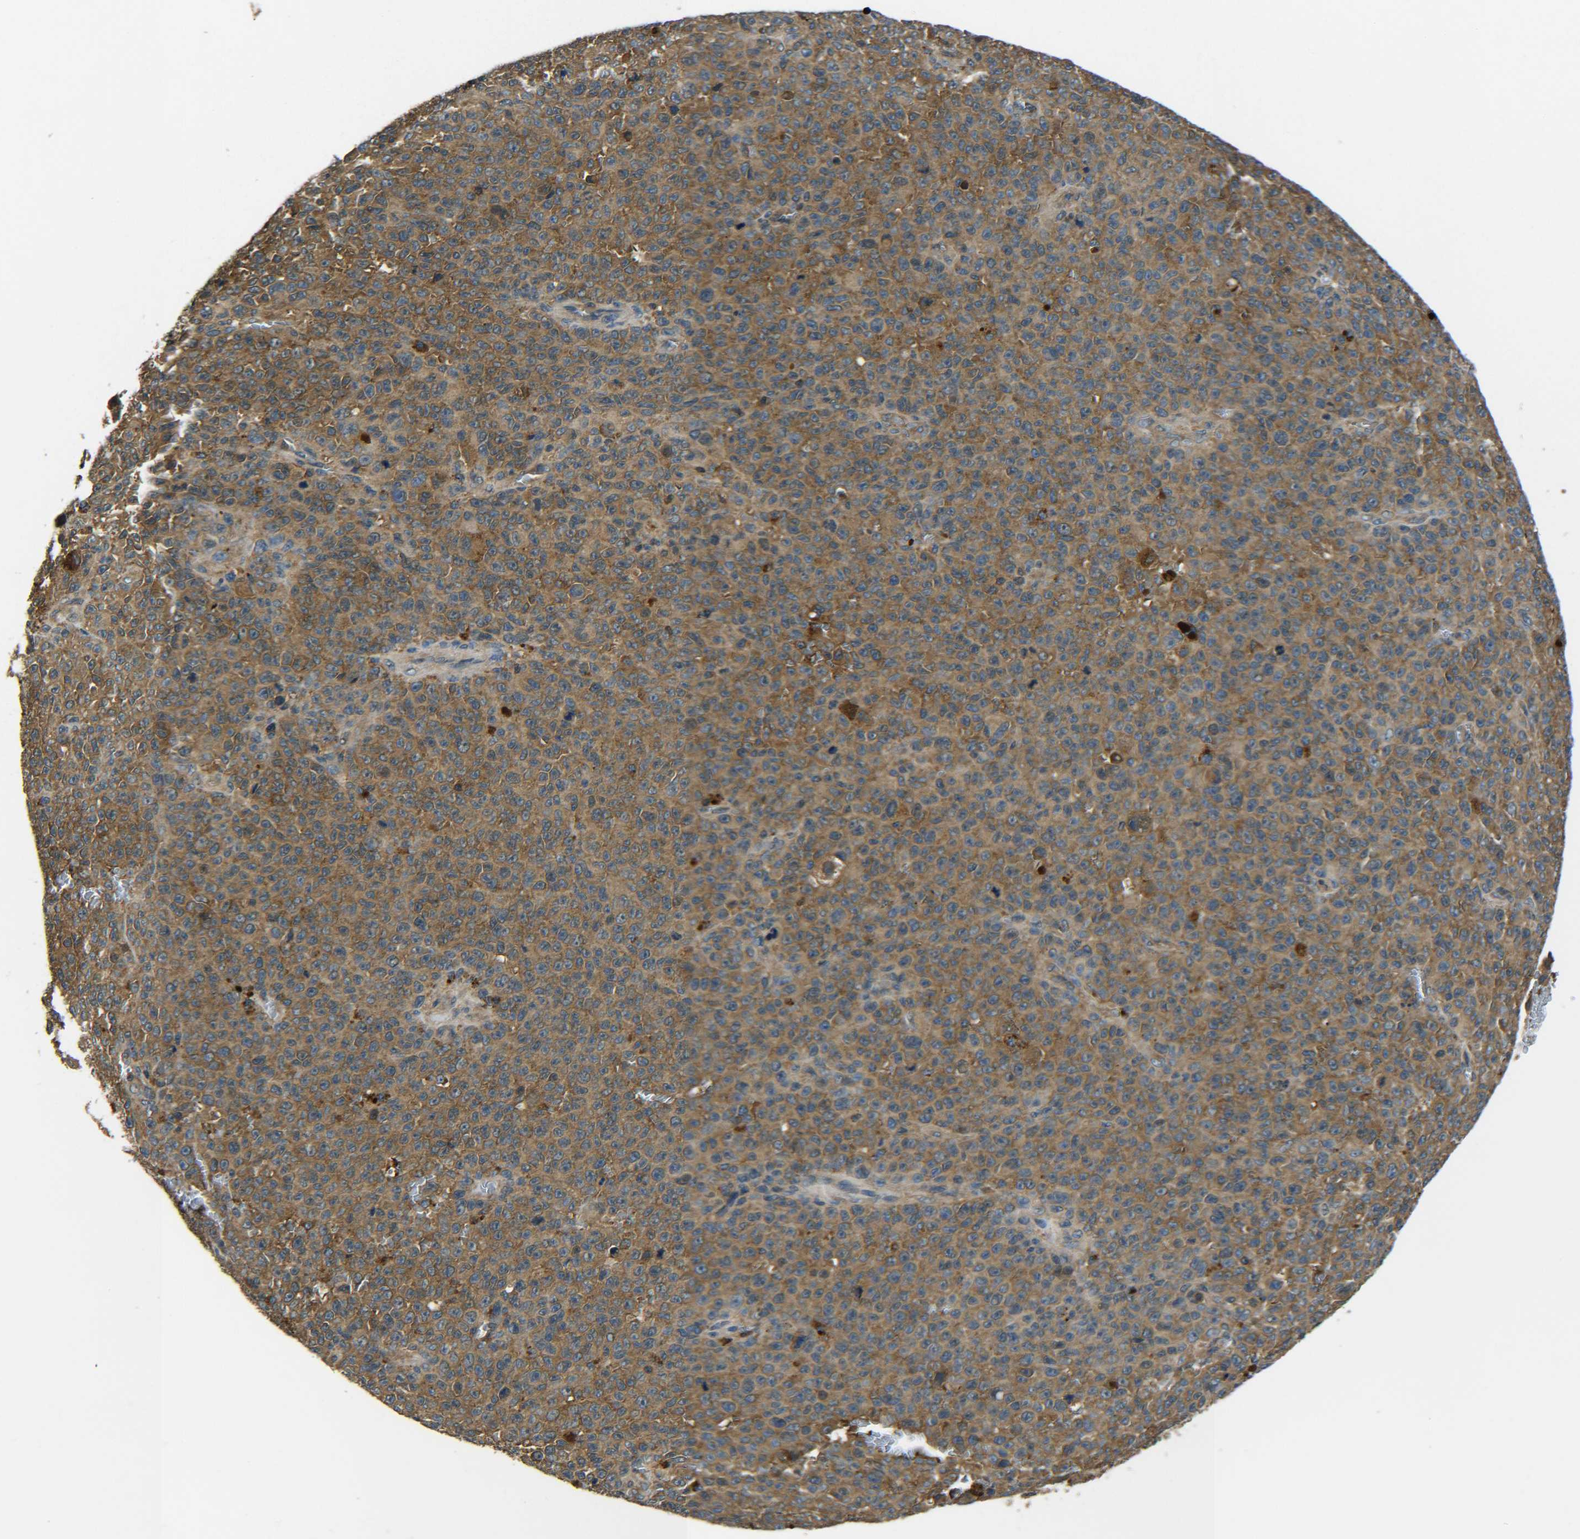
{"staining": {"intensity": "moderate", "quantity": ">75%", "location": "cytoplasmic/membranous"}, "tissue": "melanoma", "cell_type": "Tumor cells", "image_type": "cancer", "snomed": [{"axis": "morphology", "description": "Malignant melanoma, NOS"}, {"axis": "topography", "description": "Skin"}], "caption": "A medium amount of moderate cytoplasmic/membranous staining is present in about >75% of tumor cells in melanoma tissue.", "gene": "PREB", "patient": {"sex": "female", "age": 82}}